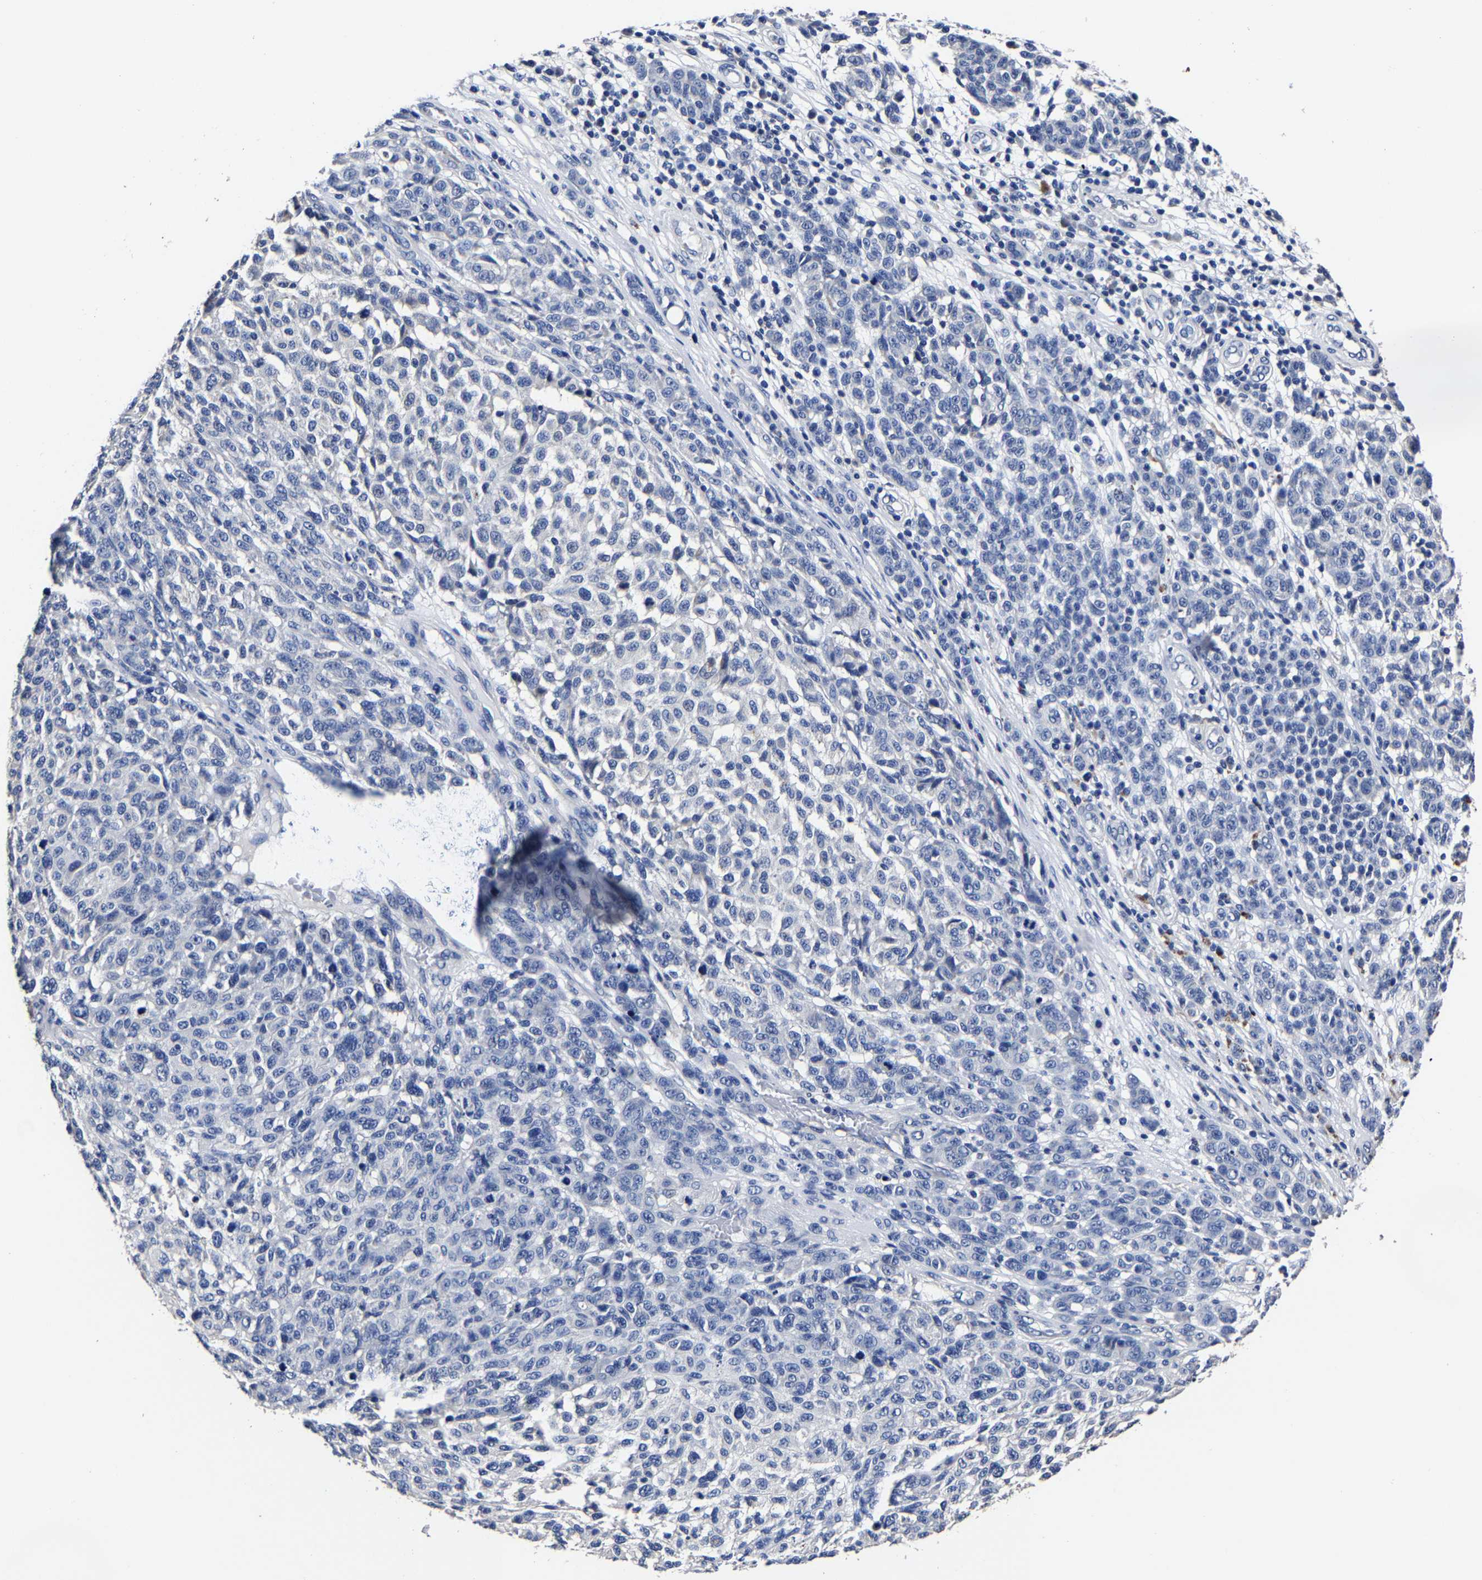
{"staining": {"intensity": "negative", "quantity": "none", "location": "none"}, "tissue": "melanoma", "cell_type": "Tumor cells", "image_type": "cancer", "snomed": [{"axis": "morphology", "description": "Malignant melanoma, NOS"}, {"axis": "topography", "description": "Skin"}], "caption": "Tumor cells are negative for brown protein staining in malignant melanoma.", "gene": "AKAP4", "patient": {"sex": "male", "age": 59}}